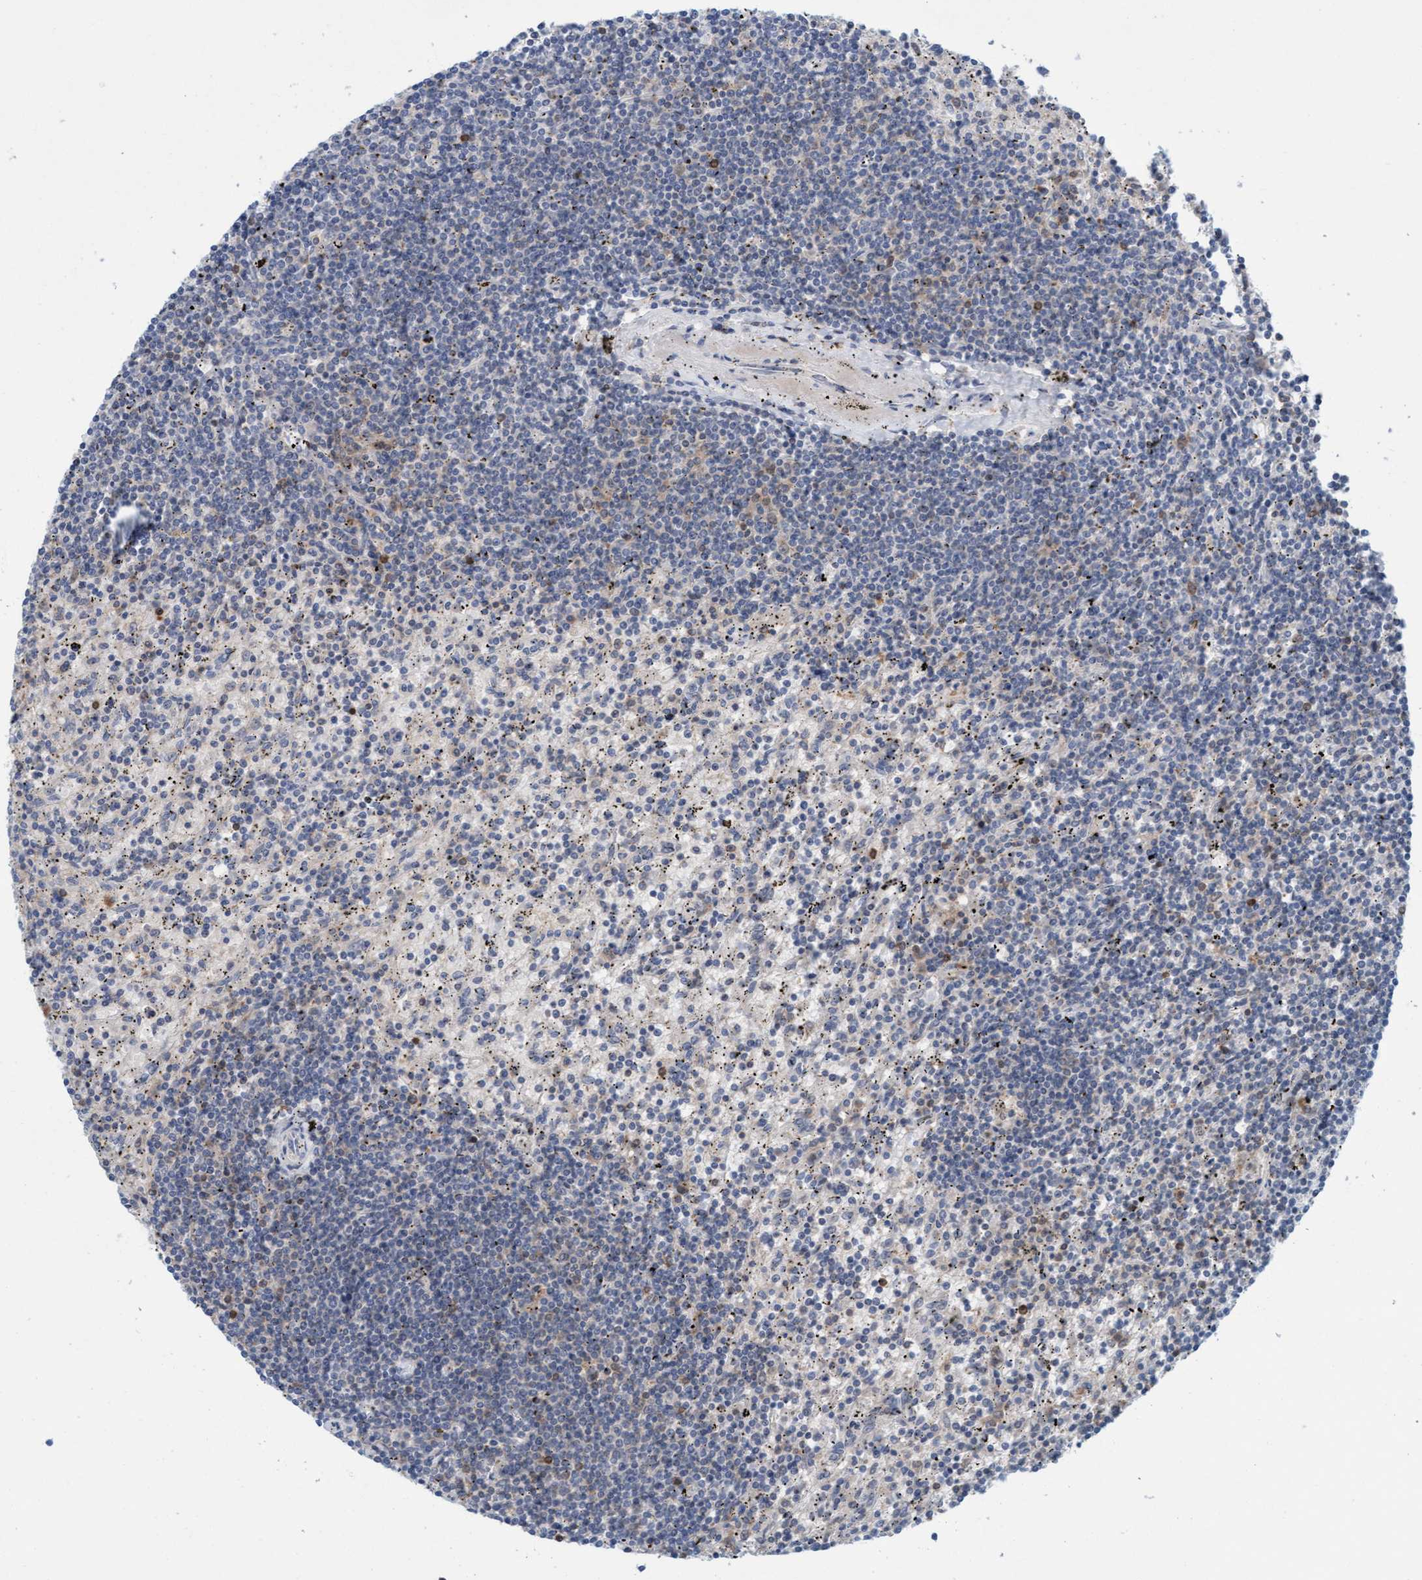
{"staining": {"intensity": "negative", "quantity": "none", "location": "none"}, "tissue": "lymphoma", "cell_type": "Tumor cells", "image_type": "cancer", "snomed": [{"axis": "morphology", "description": "Malignant lymphoma, non-Hodgkin's type, Low grade"}, {"axis": "topography", "description": "Spleen"}], "caption": "An image of malignant lymphoma, non-Hodgkin's type (low-grade) stained for a protein reveals no brown staining in tumor cells.", "gene": "KLHL25", "patient": {"sex": "male", "age": 76}}